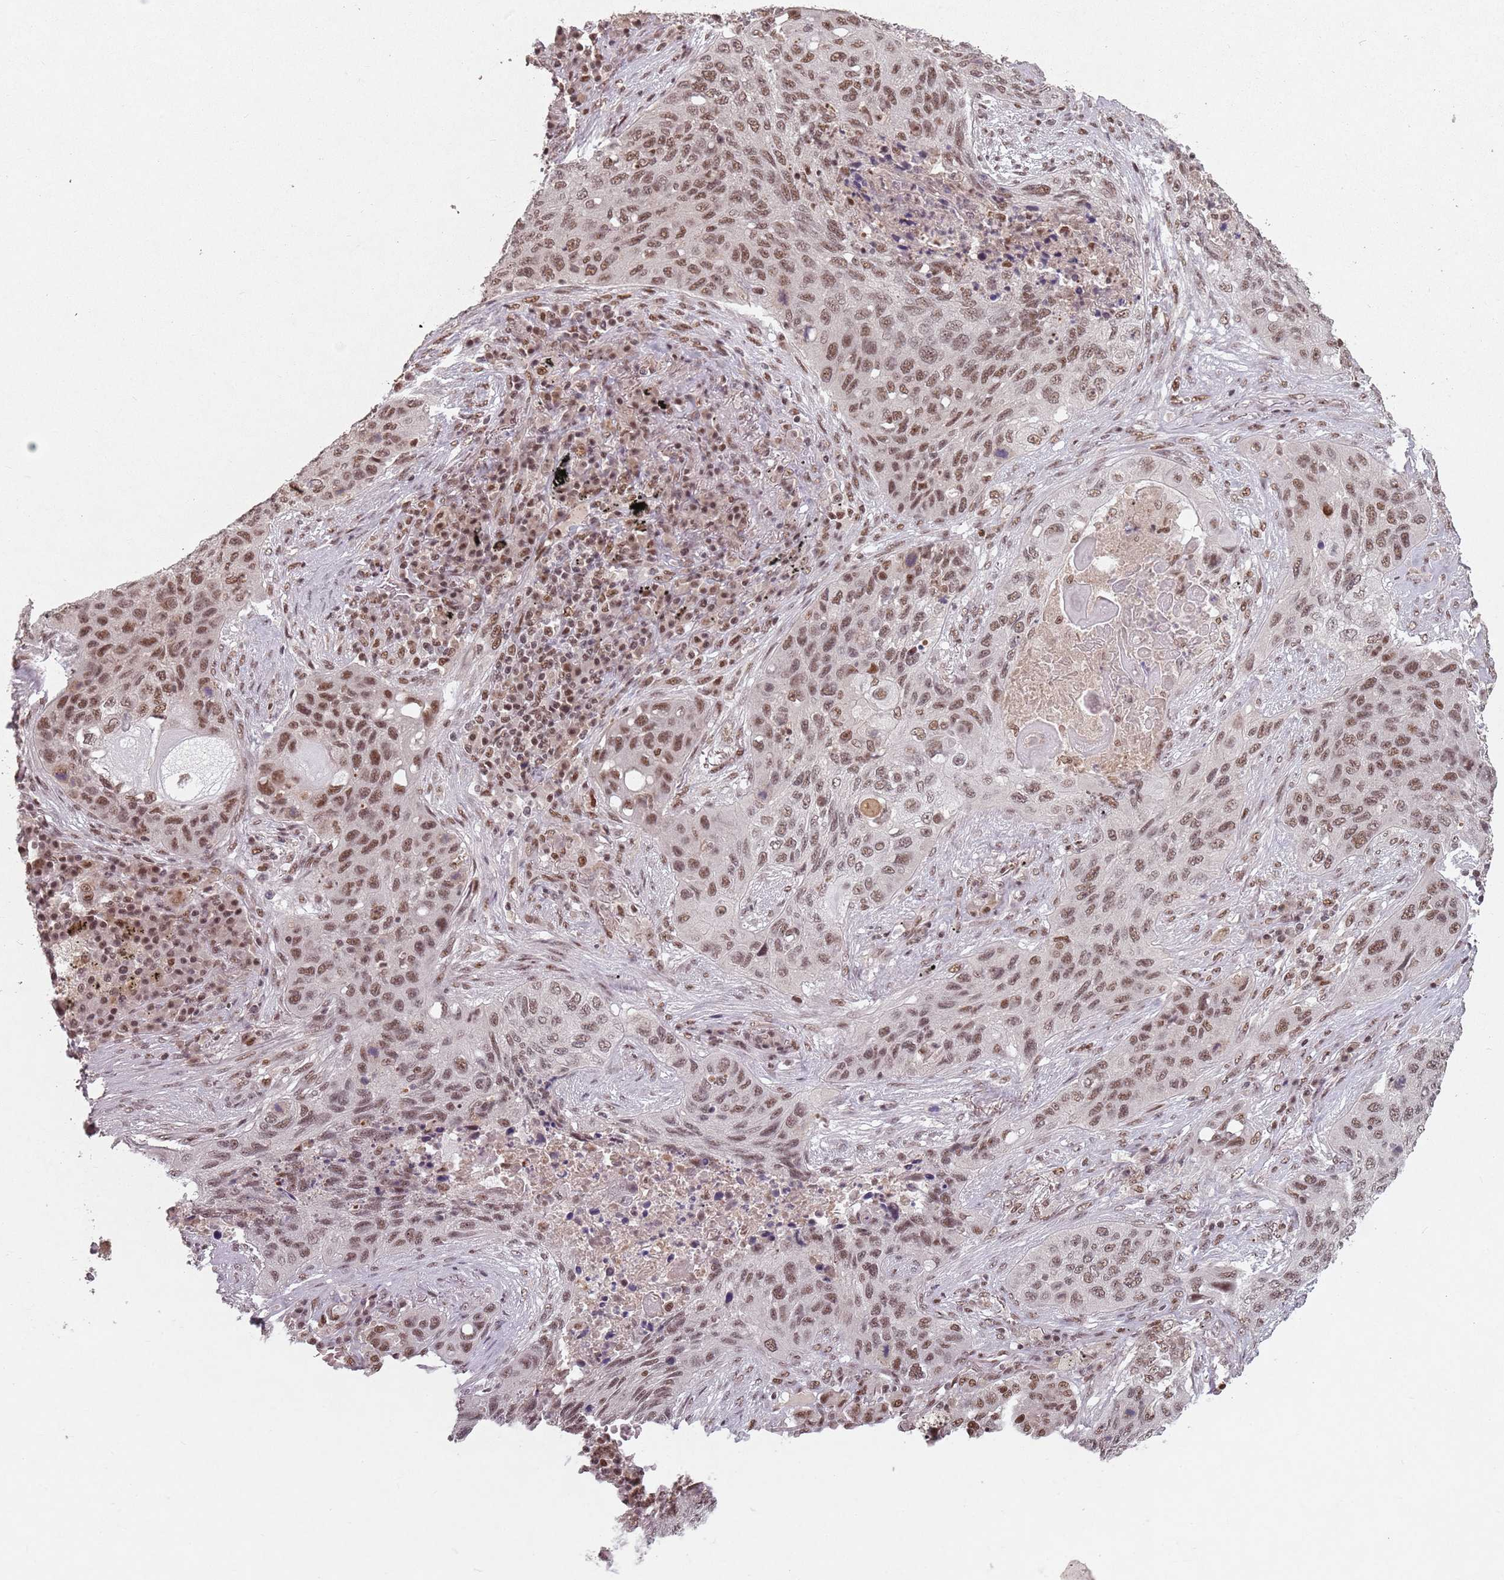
{"staining": {"intensity": "moderate", "quantity": ">75%", "location": "nuclear"}, "tissue": "lung cancer", "cell_type": "Tumor cells", "image_type": "cancer", "snomed": [{"axis": "morphology", "description": "Squamous cell carcinoma, NOS"}, {"axis": "topography", "description": "Lung"}], "caption": "Protein analysis of lung cancer (squamous cell carcinoma) tissue exhibits moderate nuclear positivity in approximately >75% of tumor cells. Using DAB (brown) and hematoxylin (blue) stains, captured at high magnification using brightfield microscopy.", "gene": "NCBP1", "patient": {"sex": "female", "age": 63}}